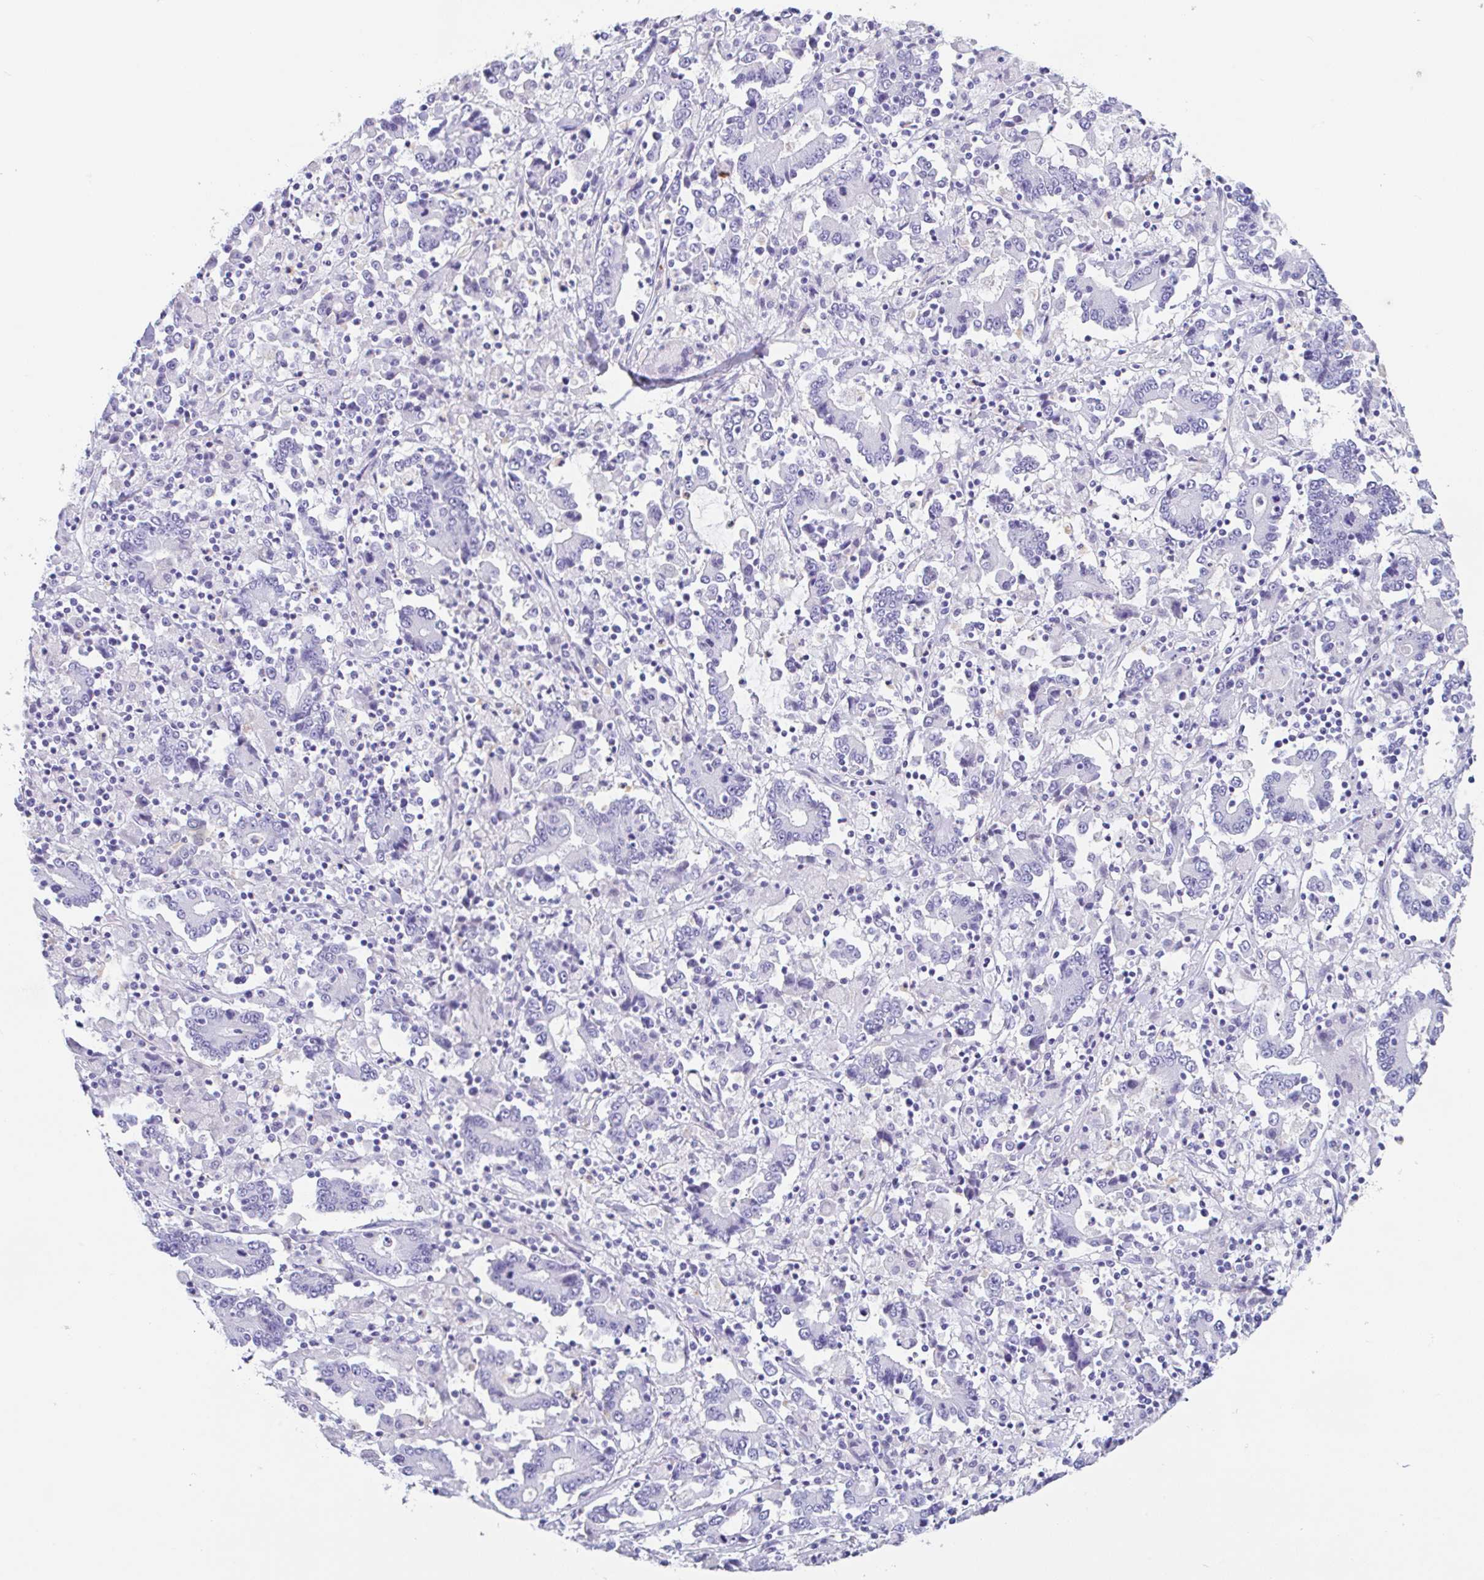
{"staining": {"intensity": "negative", "quantity": "none", "location": "none"}, "tissue": "stomach cancer", "cell_type": "Tumor cells", "image_type": "cancer", "snomed": [{"axis": "morphology", "description": "Adenocarcinoma, NOS"}, {"axis": "topography", "description": "Stomach, upper"}], "caption": "High power microscopy photomicrograph of an IHC image of stomach cancer, revealing no significant positivity in tumor cells.", "gene": "TAS2R41", "patient": {"sex": "male", "age": 68}}